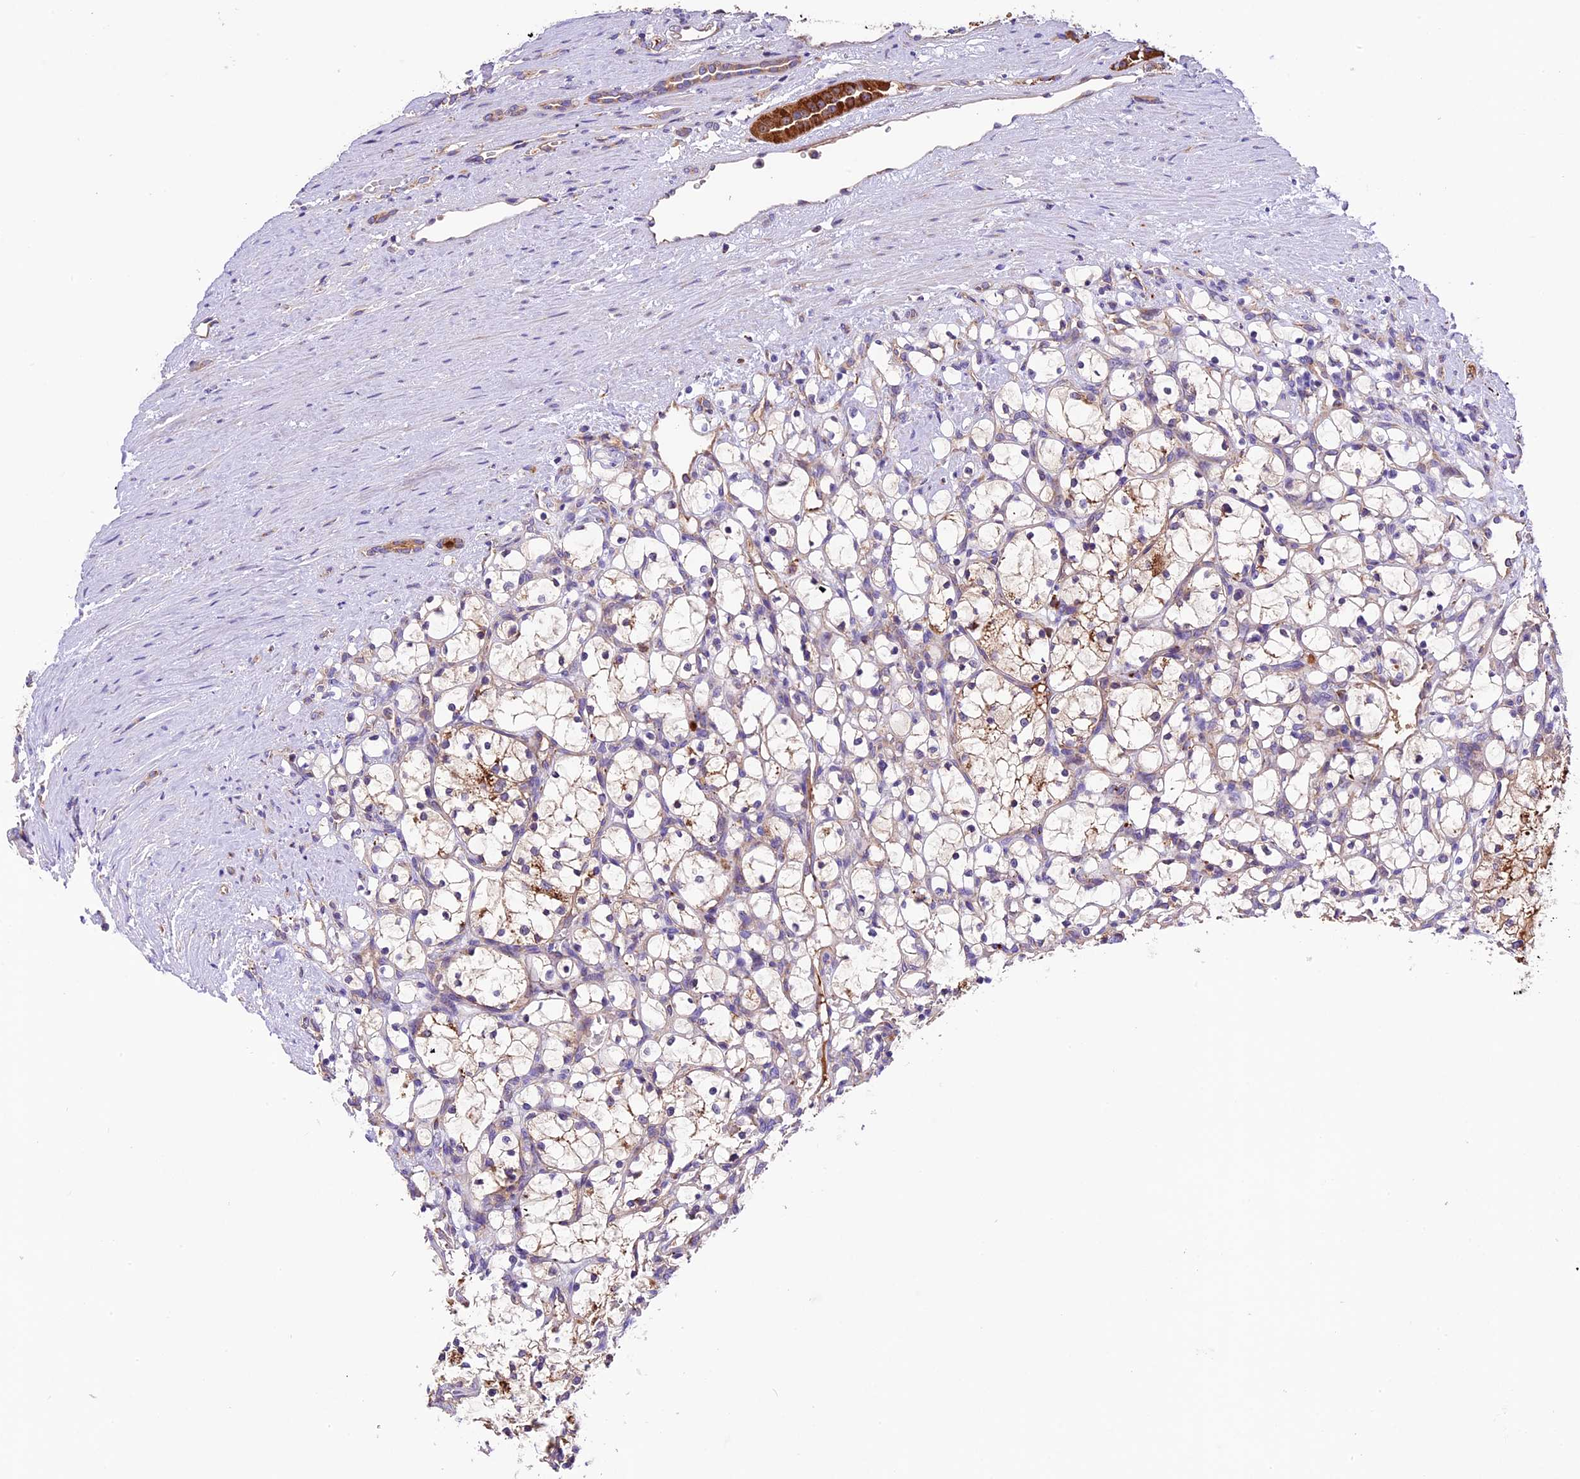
{"staining": {"intensity": "moderate", "quantity": "<25%", "location": "cytoplasmic/membranous"}, "tissue": "renal cancer", "cell_type": "Tumor cells", "image_type": "cancer", "snomed": [{"axis": "morphology", "description": "Adenocarcinoma, NOS"}, {"axis": "topography", "description": "Kidney"}], "caption": "The immunohistochemical stain shows moderate cytoplasmic/membranous expression in tumor cells of renal cancer (adenocarcinoma) tissue. The protein is stained brown, and the nuclei are stained in blue (DAB (3,3'-diaminobenzidine) IHC with brightfield microscopy, high magnification).", "gene": "METTL22", "patient": {"sex": "female", "age": 69}}